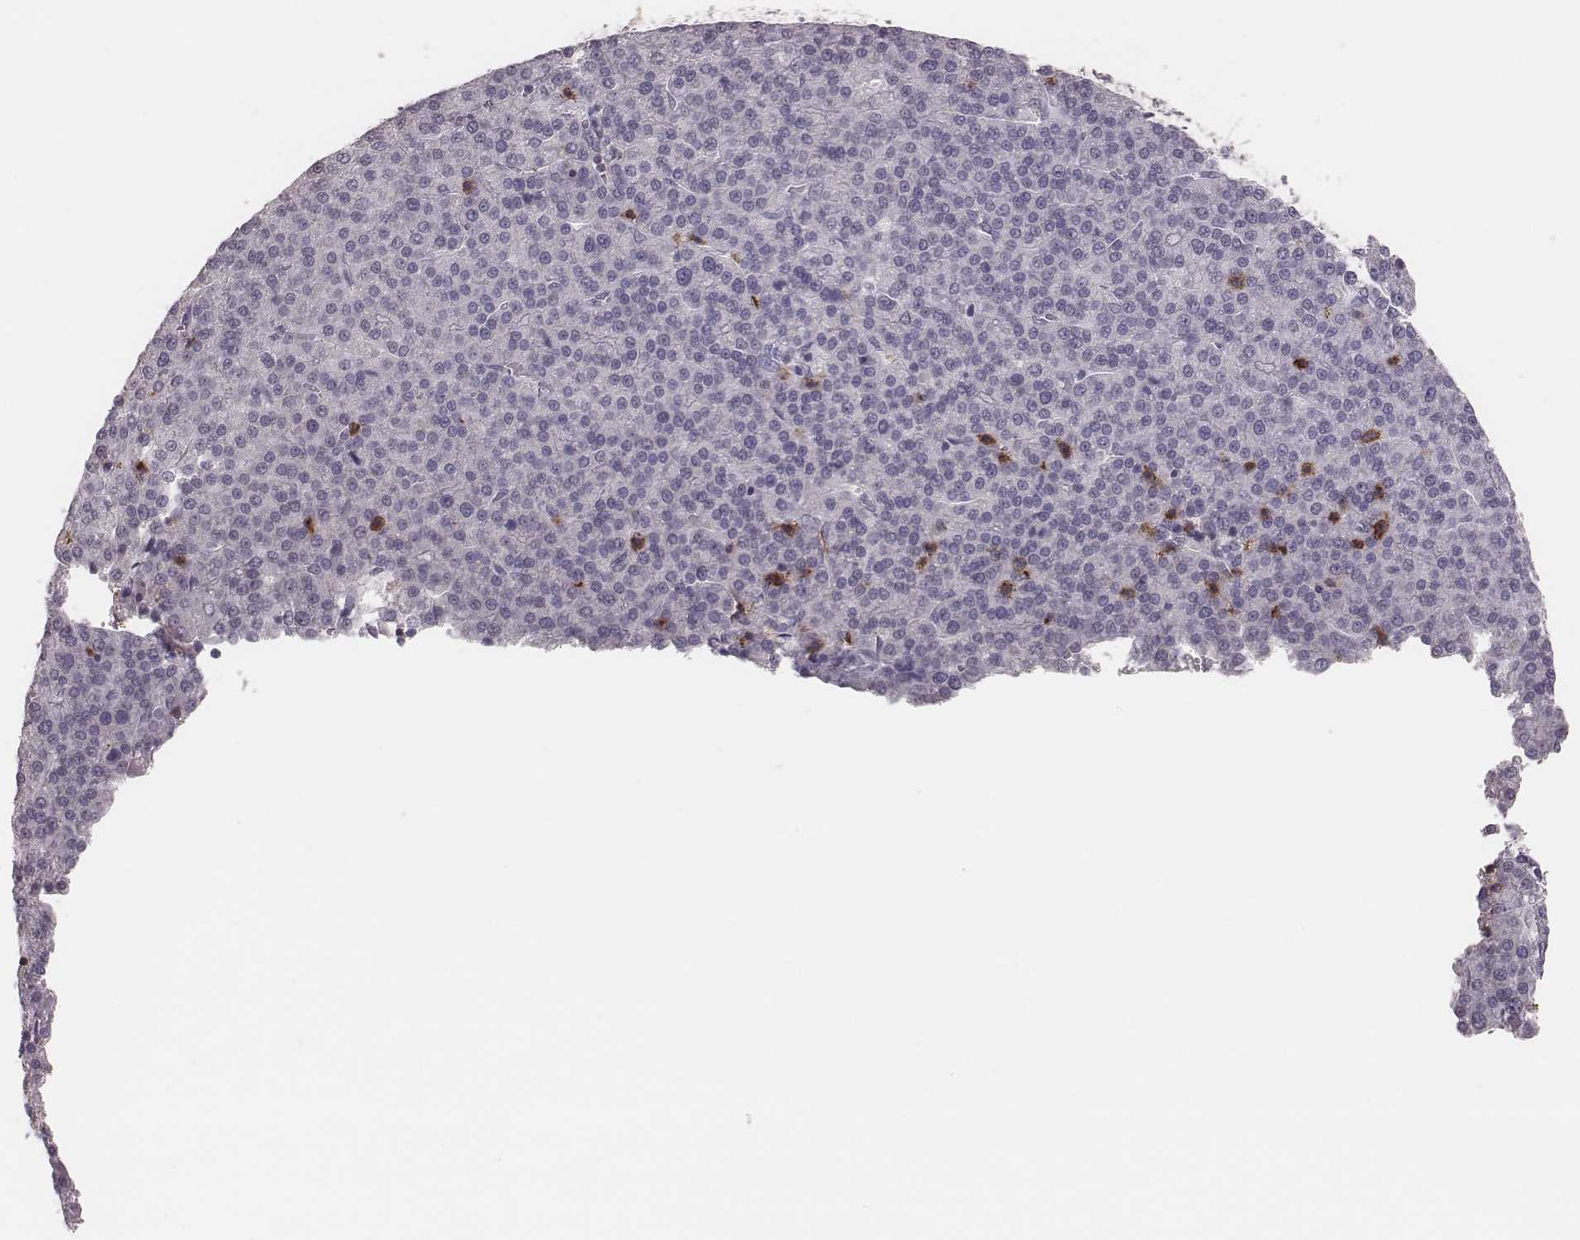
{"staining": {"intensity": "negative", "quantity": "none", "location": "none"}, "tissue": "liver cancer", "cell_type": "Tumor cells", "image_type": "cancer", "snomed": [{"axis": "morphology", "description": "Carcinoma, Hepatocellular, NOS"}, {"axis": "topography", "description": "Liver"}], "caption": "An immunohistochemistry (IHC) histopathology image of liver hepatocellular carcinoma is shown. There is no staining in tumor cells of liver hepatocellular carcinoma. Brightfield microscopy of immunohistochemistry stained with DAB (brown) and hematoxylin (blue), captured at high magnification.", "gene": "PDCD1", "patient": {"sex": "female", "age": 58}}